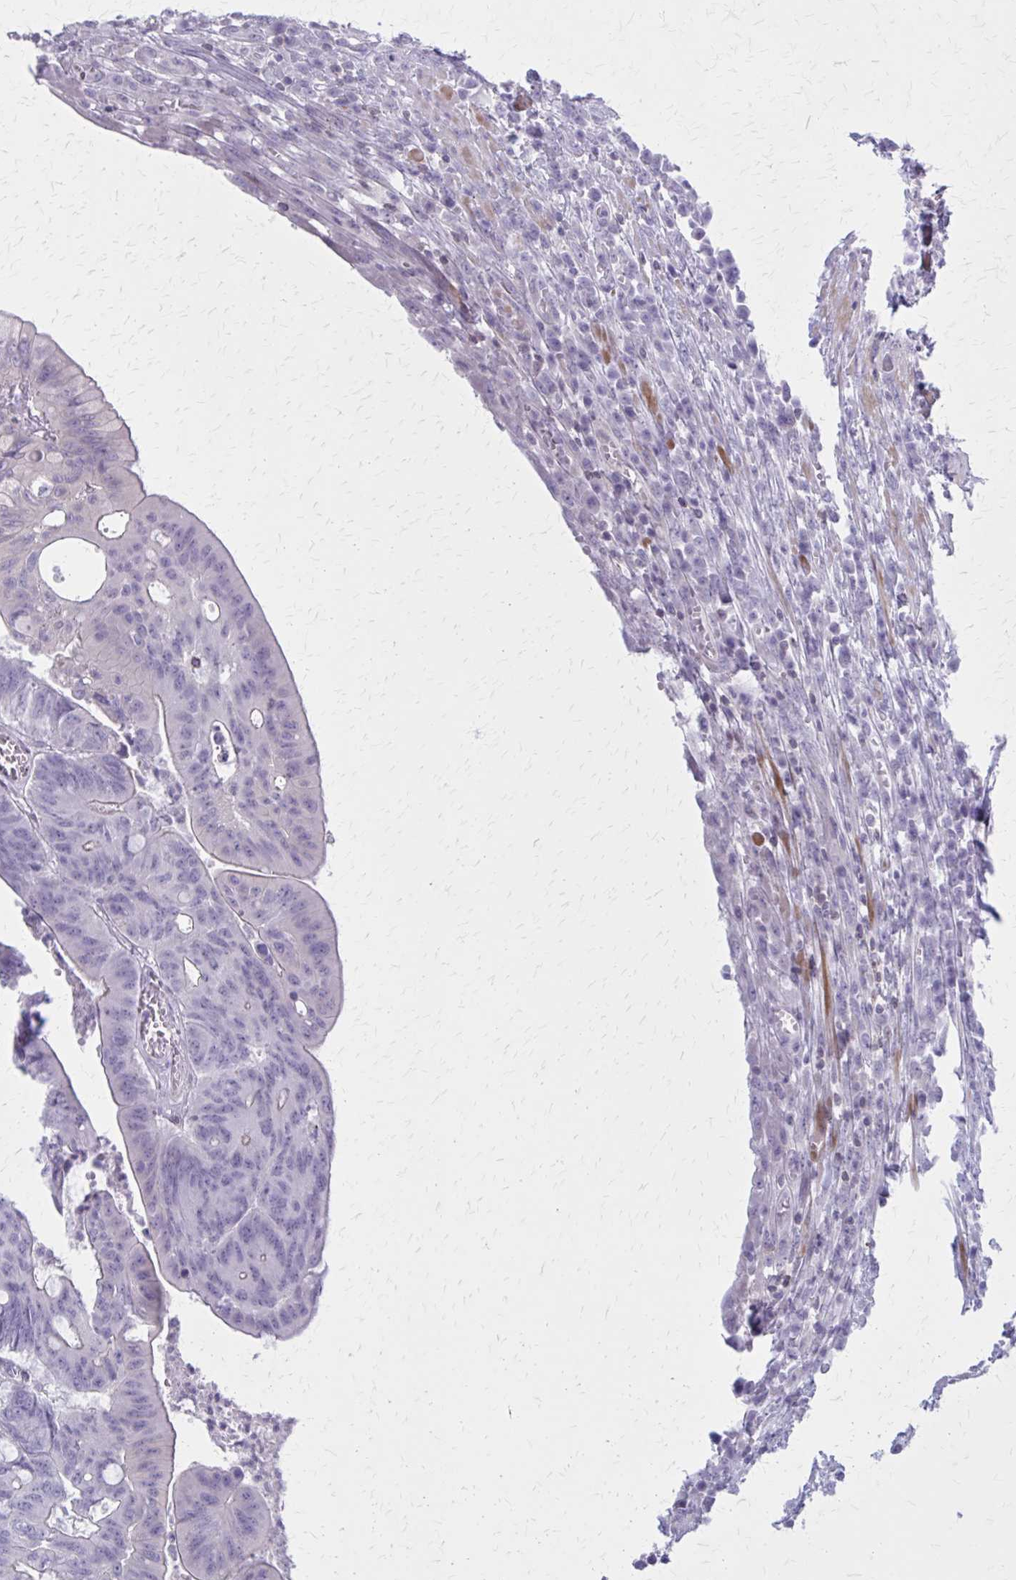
{"staining": {"intensity": "negative", "quantity": "none", "location": "none"}, "tissue": "colorectal cancer", "cell_type": "Tumor cells", "image_type": "cancer", "snomed": [{"axis": "morphology", "description": "Adenocarcinoma, NOS"}, {"axis": "topography", "description": "Colon"}], "caption": "Protein analysis of adenocarcinoma (colorectal) exhibits no significant staining in tumor cells.", "gene": "PITPNM1", "patient": {"sex": "male", "age": 65}}